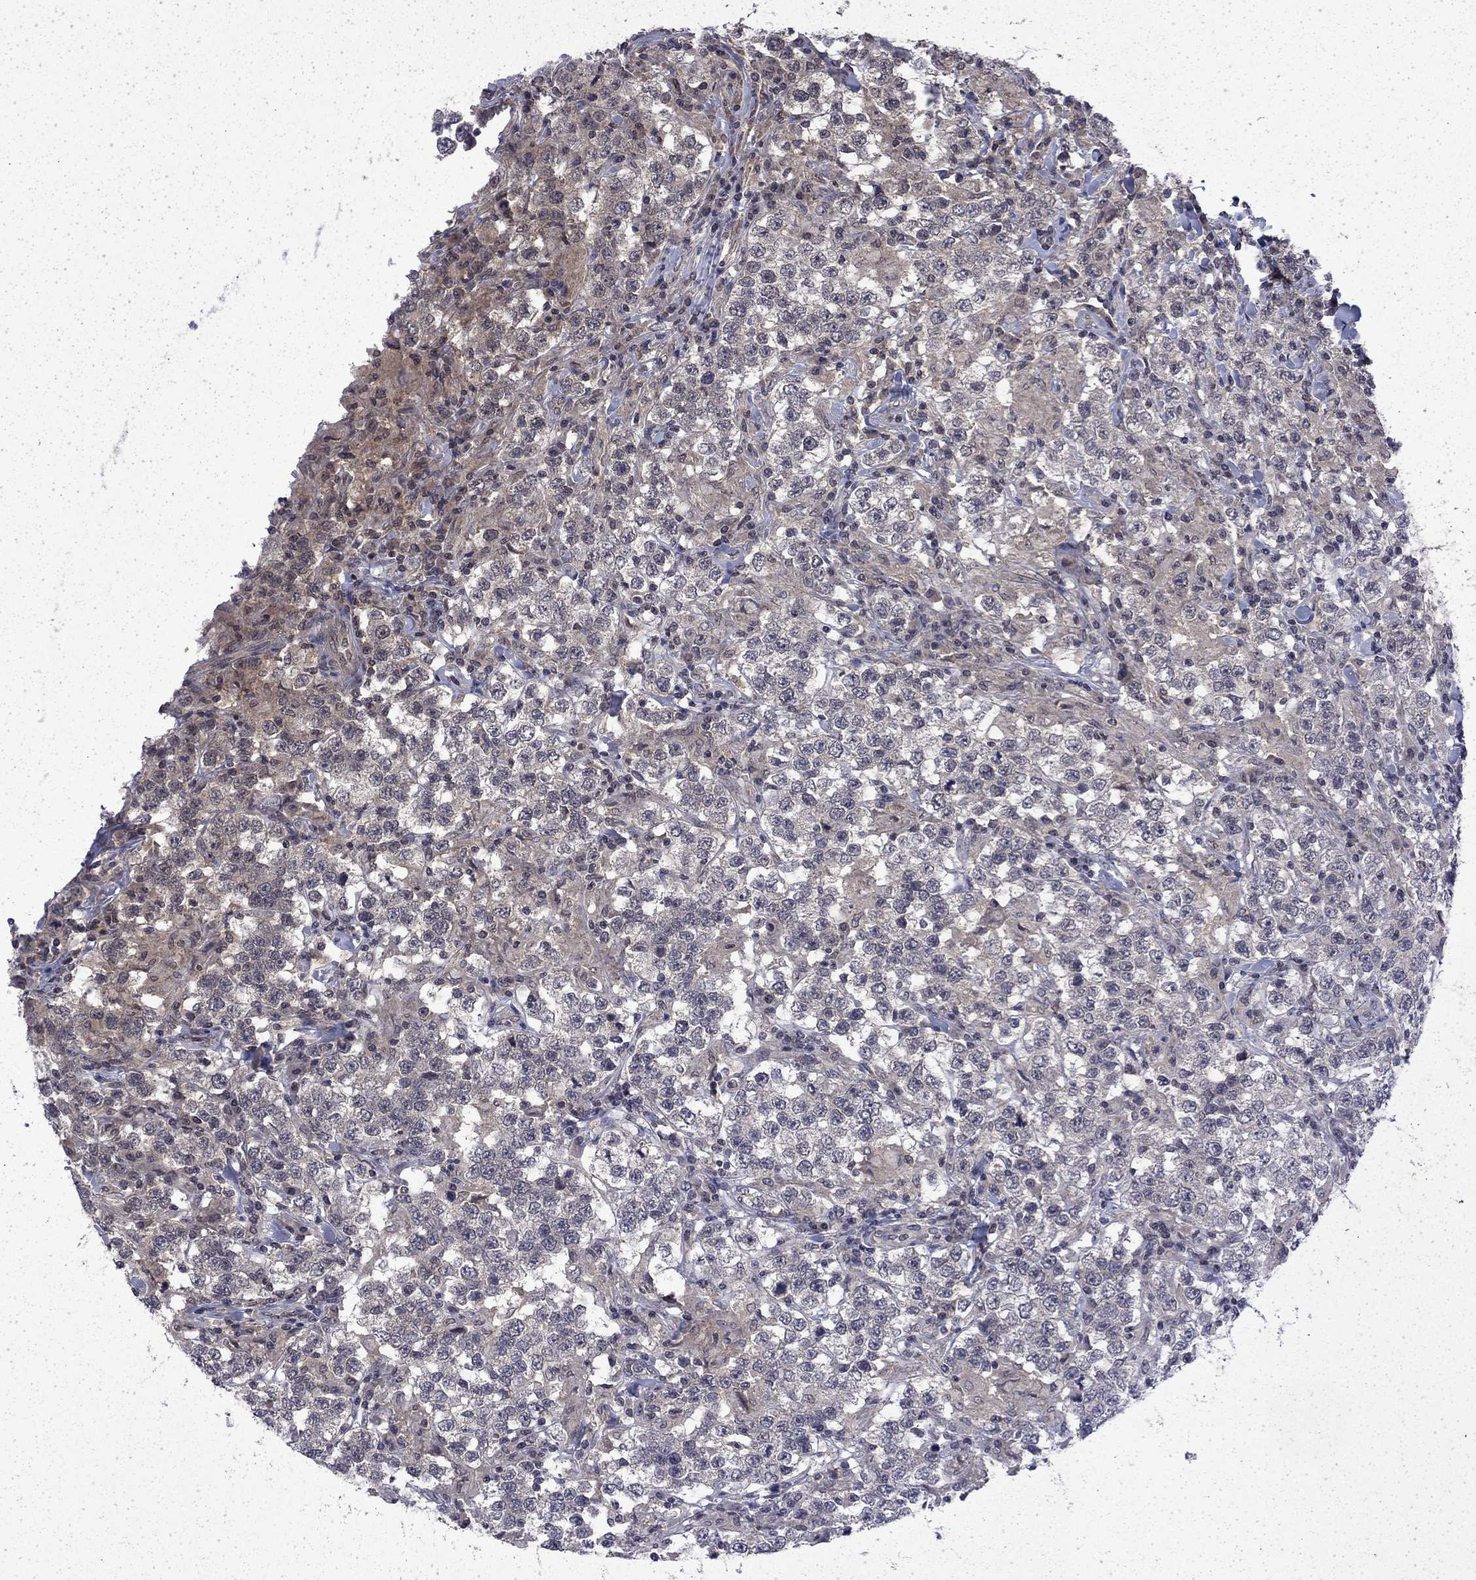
{"staining": {"intensity": "weak", "quantity": "<25%", "location": "cytoplasmic/membranous"}, "tissue": "testis cancer", "cell_type": "Tumor cells", "image_type": "cancer", "snomed": [{"axis": "morphology", "description": "Seminoma, NOS"}, {"axis": "morphology", "description": "Carcinoma, Embryonal, NOS"}, {"axis": "topography", "description": "Testis"}], "caption": "High power microscopy photomicrograph of an IHC histopathology image of testis embryonal carcinoma, revealing no significant expression in tumor cells.", "gene": "CHAT", "patient": {"sex": "male", "age": 41}}